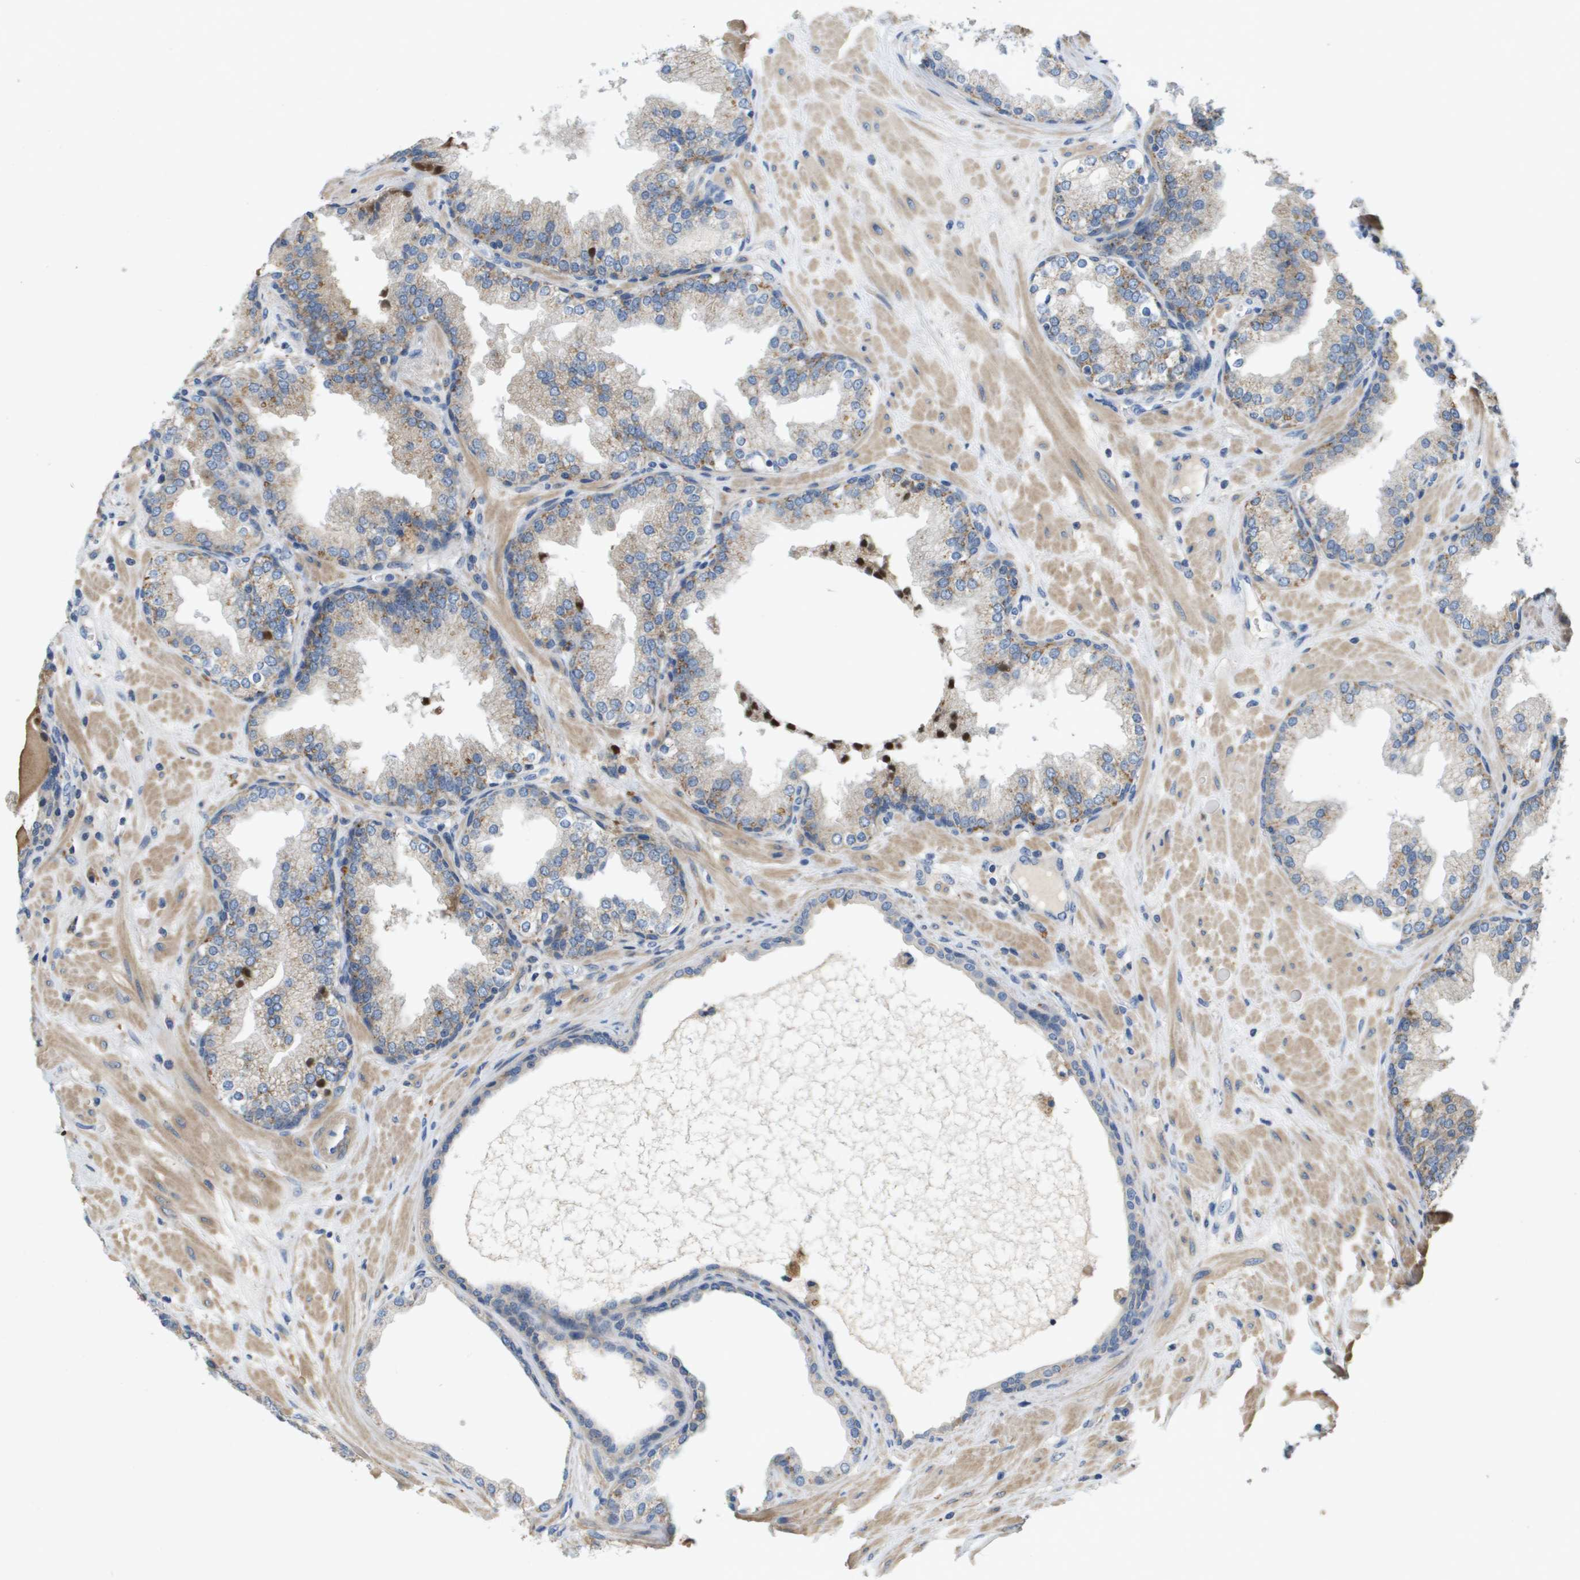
{"staining": {"intensity": "weak", "quantity": "25%-75%", "location": "cytoplasmic/membranous"}, "tissue": "prostate", "cell_type": "Glandular cells", "image_type": "normal", "snomed": [{"axis": "morphology", "description": "Normal tissue, NOS"}, {"axis": "topography", "description": "Prostate"}], "caption": "Immunohistochemistry (IHC) histopathology image of unremarkable prostate: prostate stained using immunohistochemistry (IHC) shows low levels of weak protein expression localized specifically in the cytoplasmic/membranous of glandular cells, appearing as a cytoplasmic/membranous brown color.", "gene": "B3GNT5", "patient": {"sex": "male", "age": 51}}